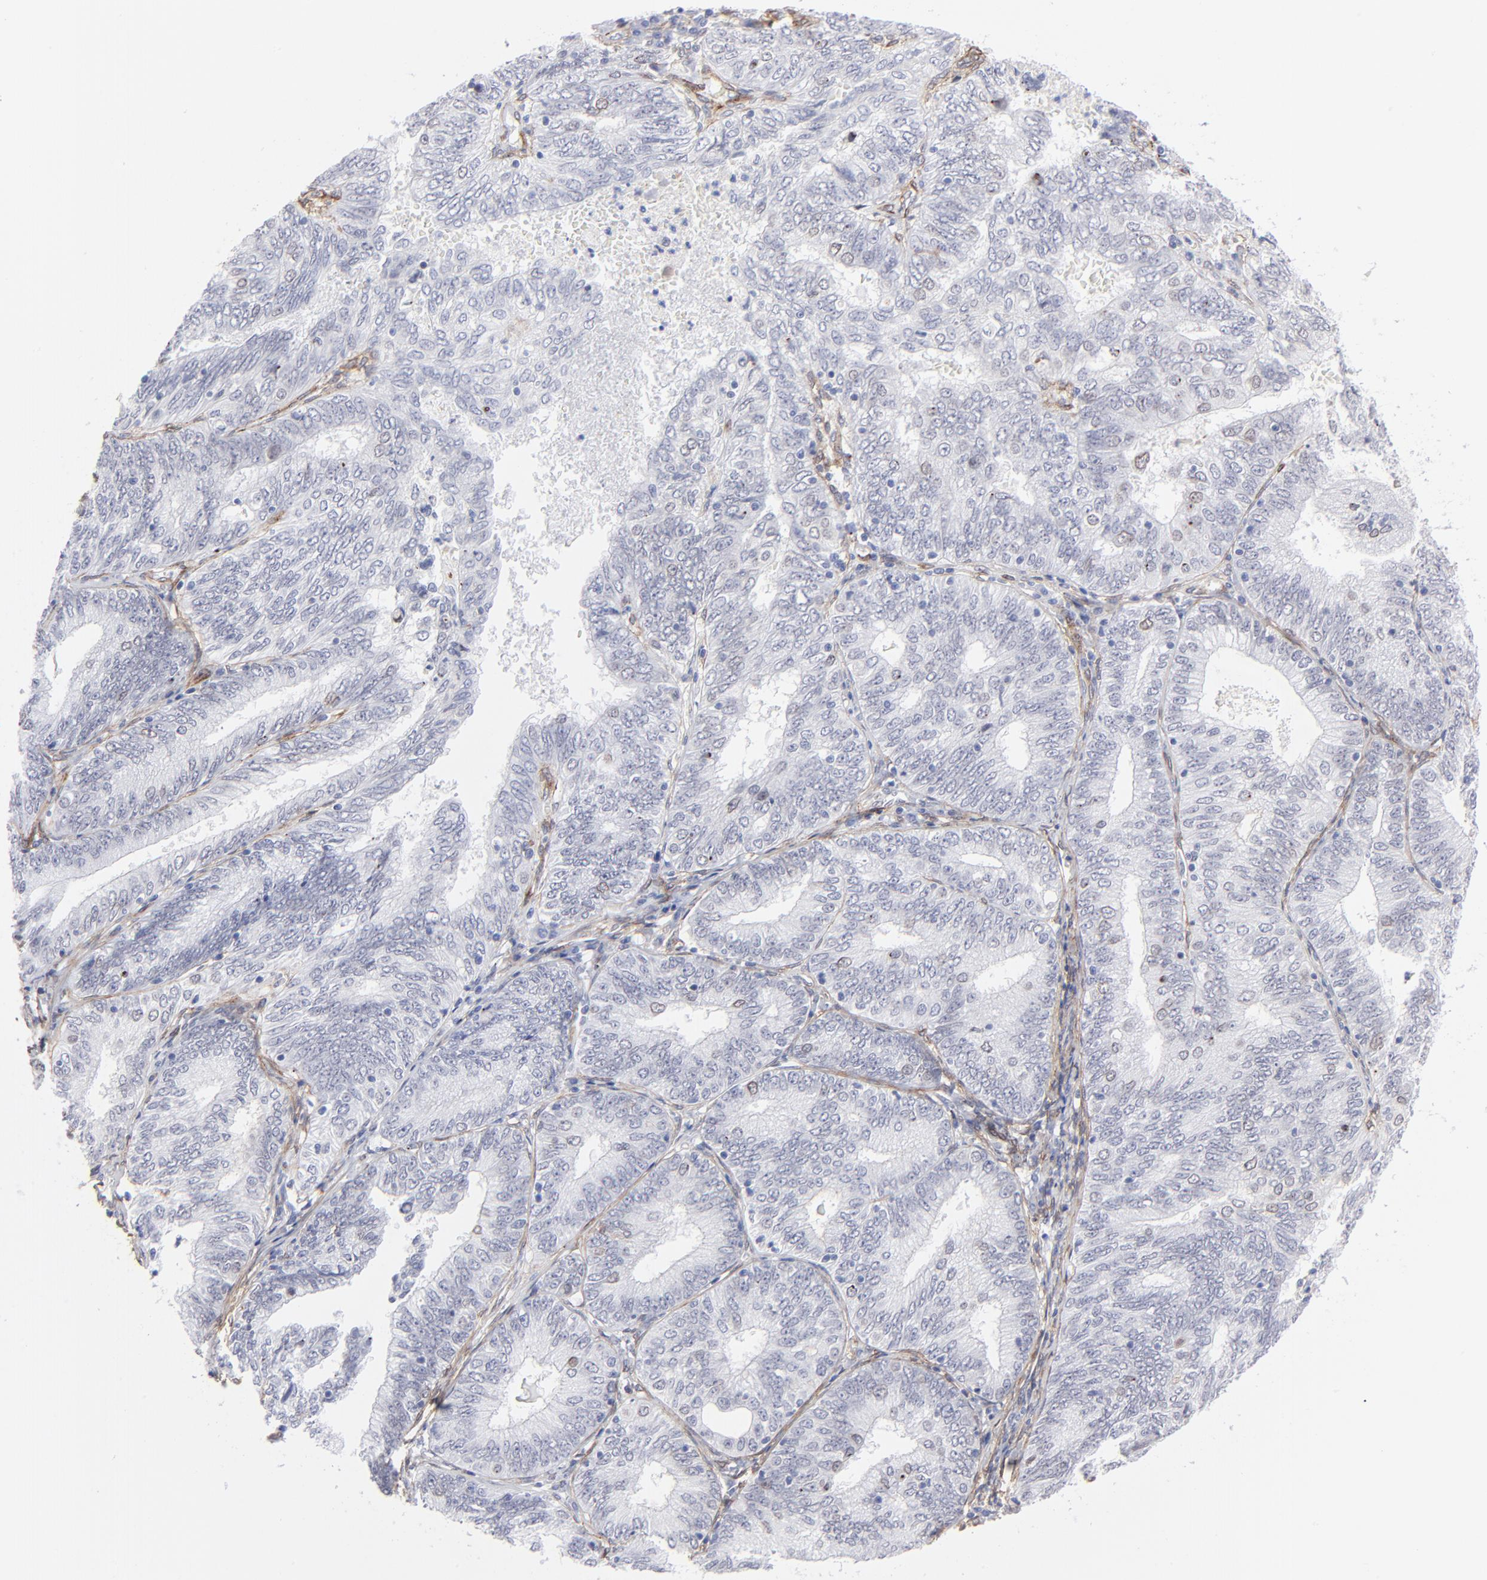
{"staining": {"intensity": "moderate", "quantity": "<25%", "location": "nuclear"}, "tissue": "endometrial cancer", "cell_type": "Tumor cells", "image_type": "cancer", "snomed": [{"axis": "morphology", "description": "Adenocarcinoma, NOS"}, {"axis": "topography", "description": "Endometrium"}], "caption": "A low amount of moderate nuclear positivity is seen in approximately <25% of tumor cells in endometrial cancer tissue.", "gene": "PDGFRB", "patient": {"sex": "female", "age": 69}}